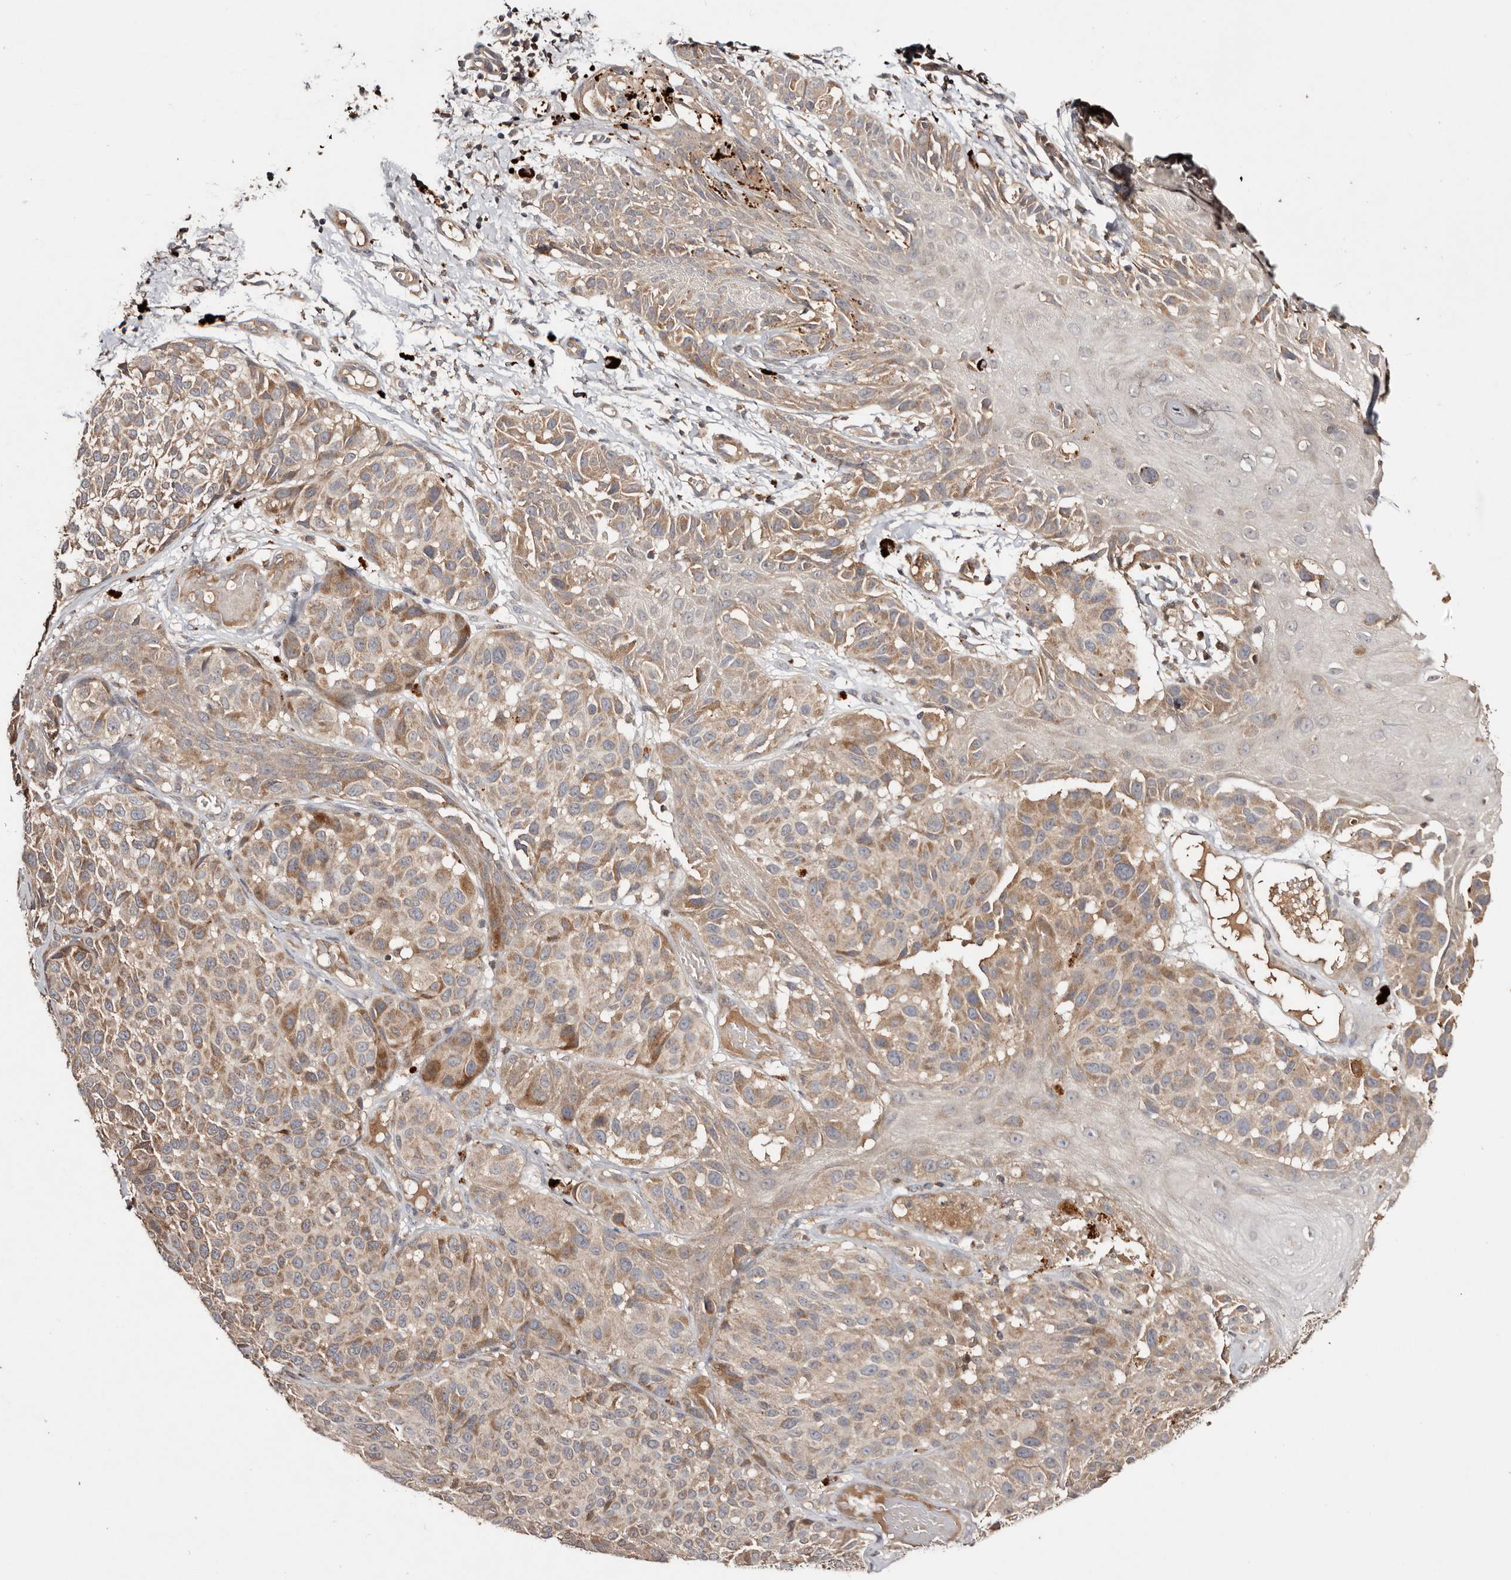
{"staining": {"intensity": "moderate", "quantity": ">75%", "location": "cytoplasmic/membranous"}, "tissue": "melanoma", "cell_type": "Tumor cells", "image_type": "cancer", "snomed": [{"axis": "morphology", "description": "Malignant melanoma, NOS"}, {"axis": "topography", "description": "Skin"}], "caption": "High-magnification brightfield microscopy of melanoma stained with DAB (brown) and counterstained with hematoxylin (blue). tumor cells exhibit moderate cytoplasmic/membranous positivity is identified in about>75% of cells.", "gene": "PKIB", "patient": {"sex": "male", "age": 83}}